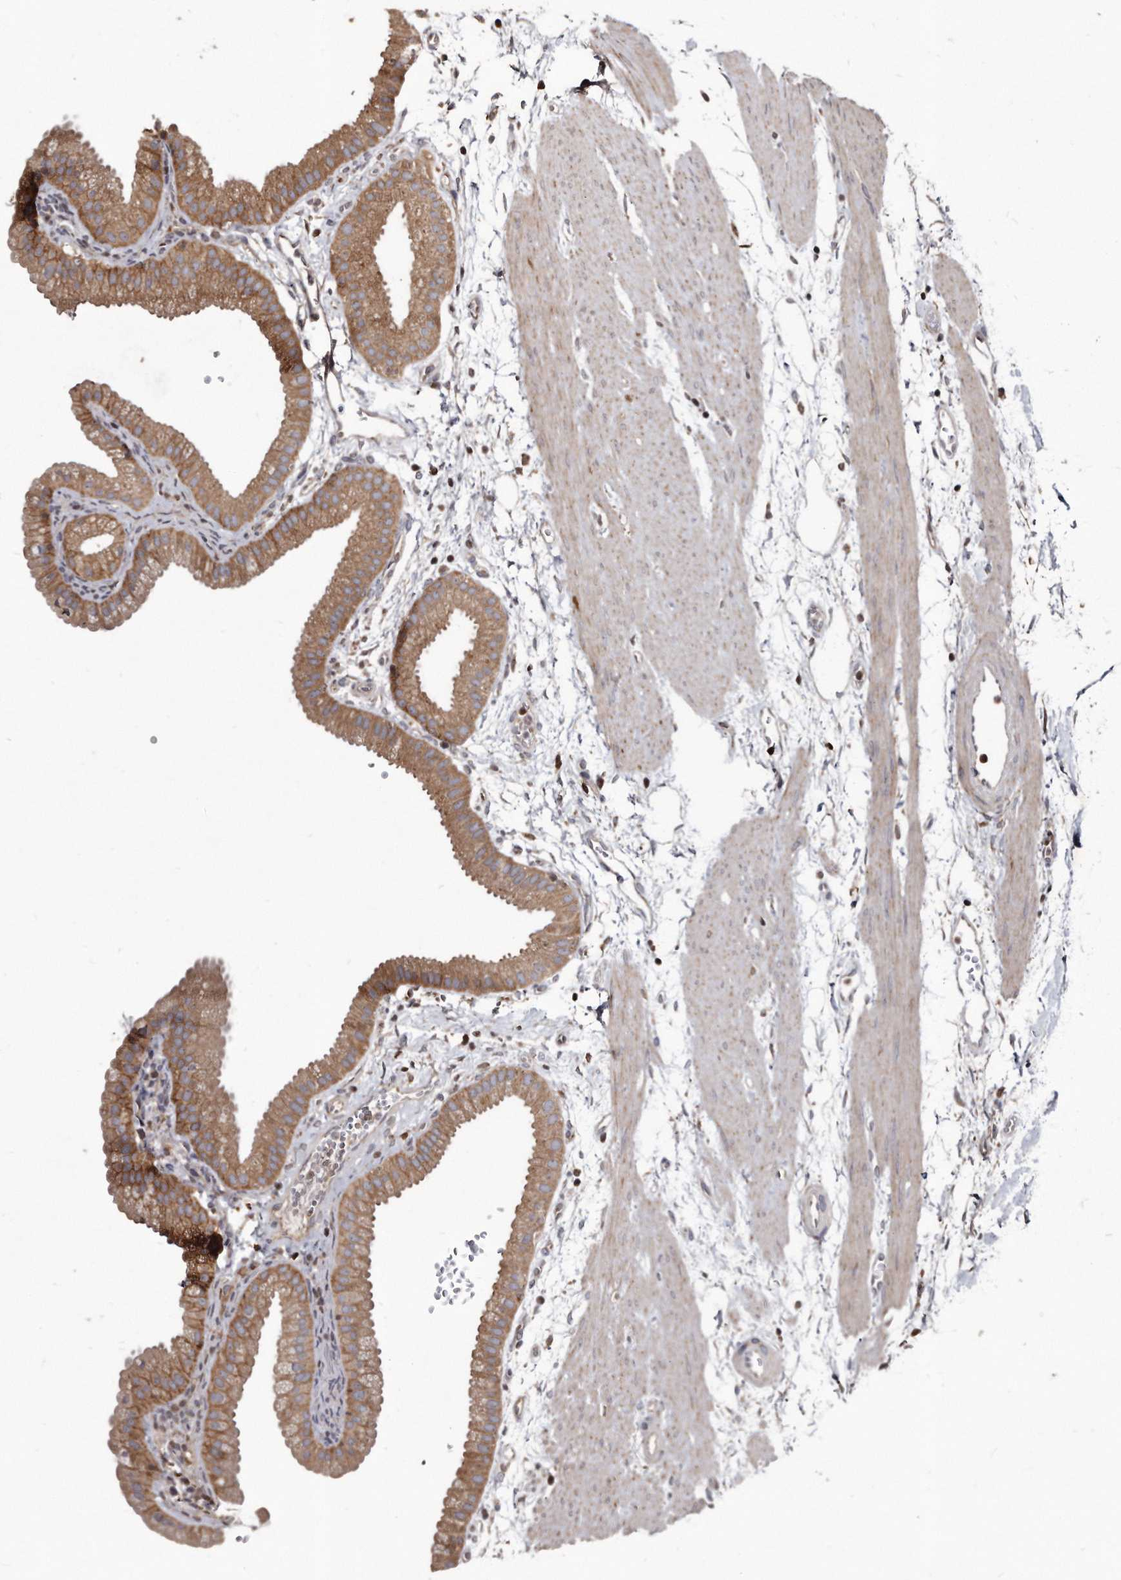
{"staining": {"intensity": "moderate", "quantity": ">75%", "location": "cytoplasmic/membranous"}, "tissue": "gallbladder", "cell_type": "Glandular cells", "image_type": "normal", "snomed": [{"axis": "morphology", "description": "Normal tissue, NOS"}, {"axis": "topography", "description": "Gallbladder"}], "caption": "Glandular cells display medium levels of moderate cytoplasmic/membranous expression in about >75% of cells in benign gallbladder. The staining was performed using DAB (3,3'-diaminobenzidine) to visualize the protein expression in brown, while the nuclei were stained in blue with hematoxylin (Magnification: 20x).", "gene": "FAM136A", "patient": {"sex": "female", "age": 64}}